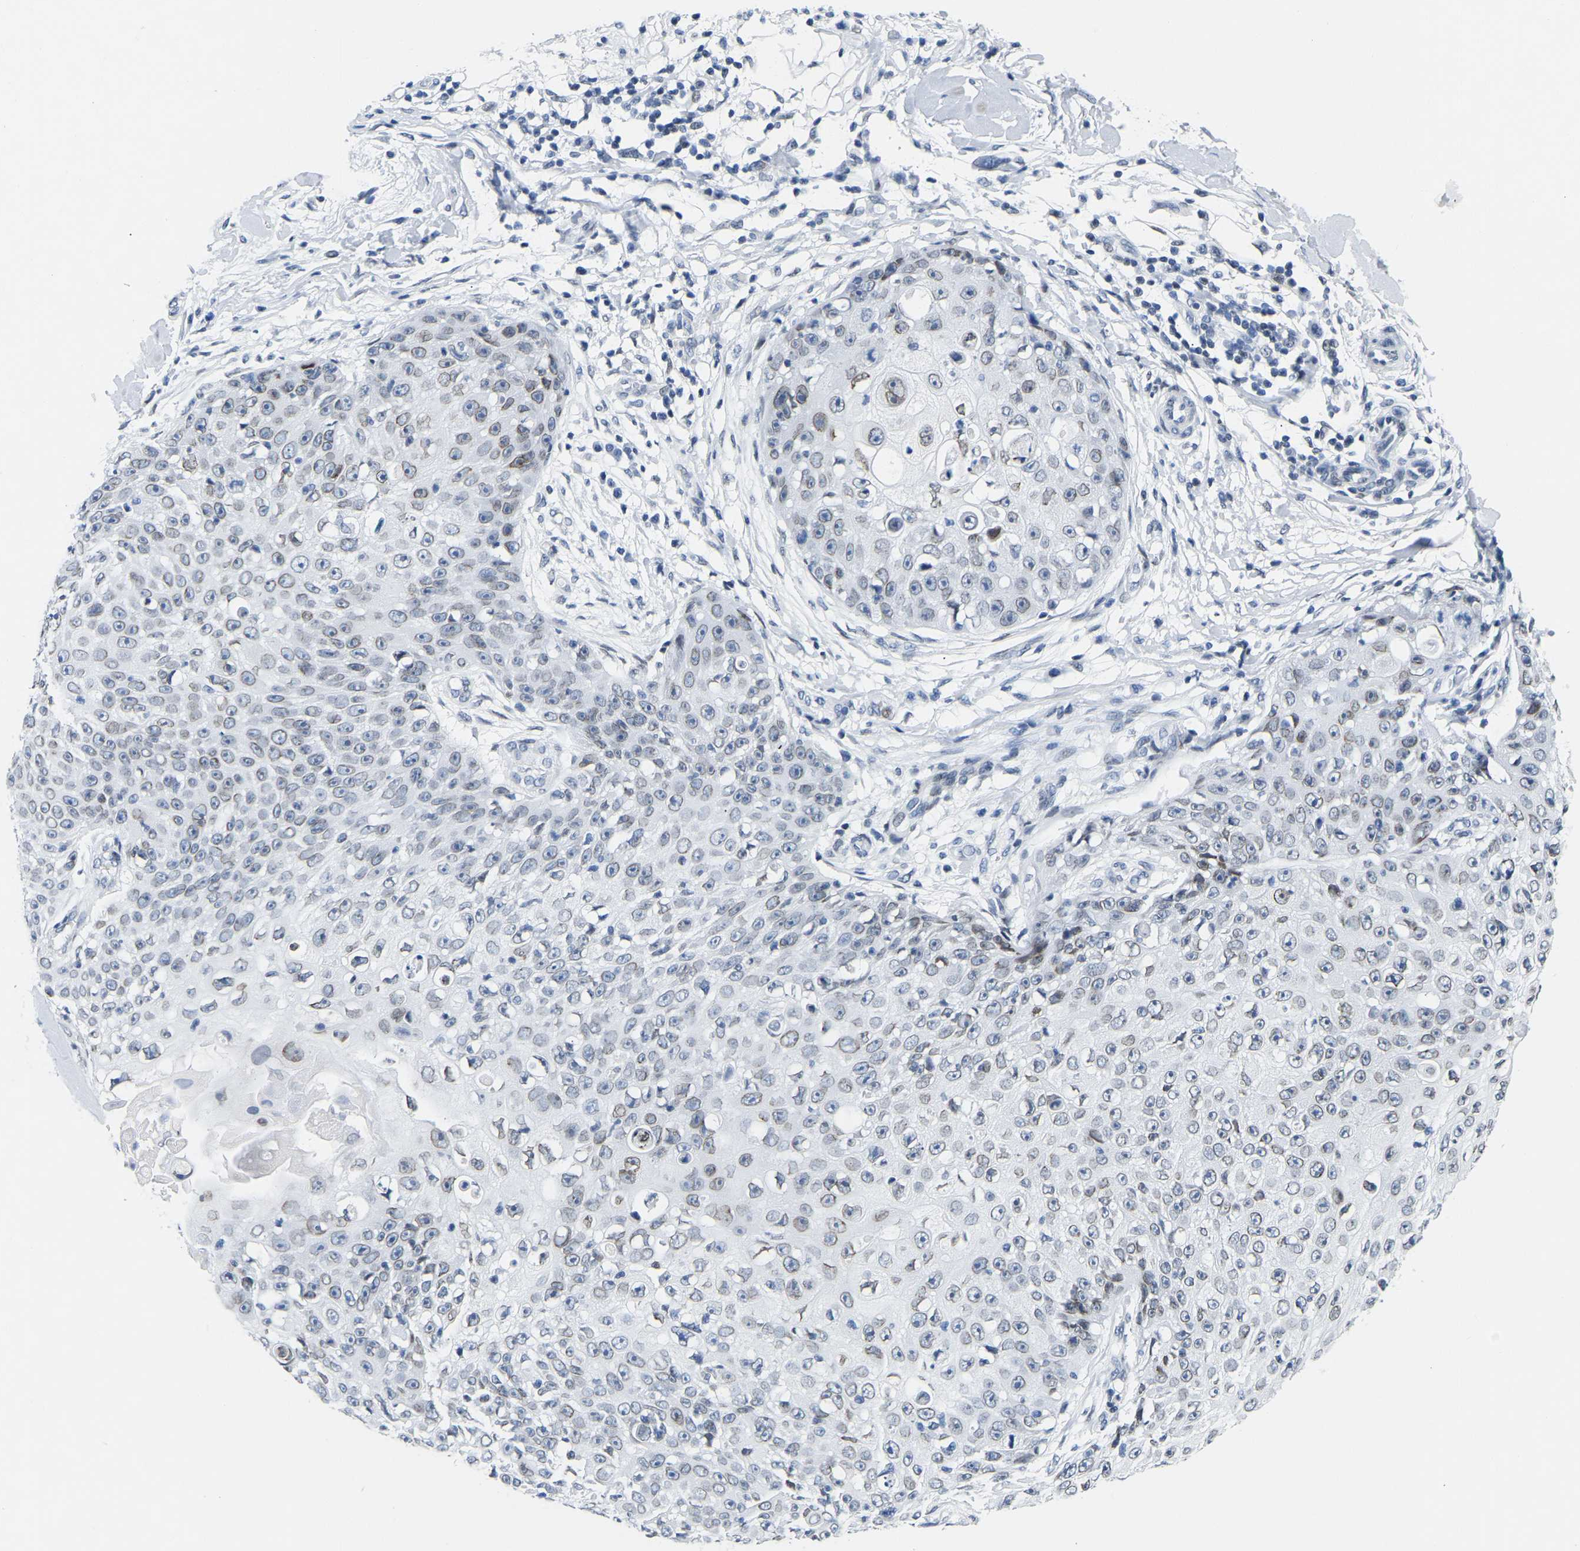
{"staining": {"intensity": "weak", "quantity": ">75%", "location": "cytoplasmic/membranous,nuclear"}, "tissue": "skin cancer", "cell_type": "Tumor cells", "image_type": "cancer", "snomed": [{"axis": "morphology", "description": "Squamous cell carcinoma, NOS"}, {"axis": "topography", "description": "Skin"}], "caption": "Squamous cell carcinoma (skin) stained with DAB IHC exhibits low levels of weak cytoplasmic/membranous and nuclear staining in approximately >75% of tumor cells.", "gene": "UPK3A", "patient": {"sex": "male", "age": 86}}